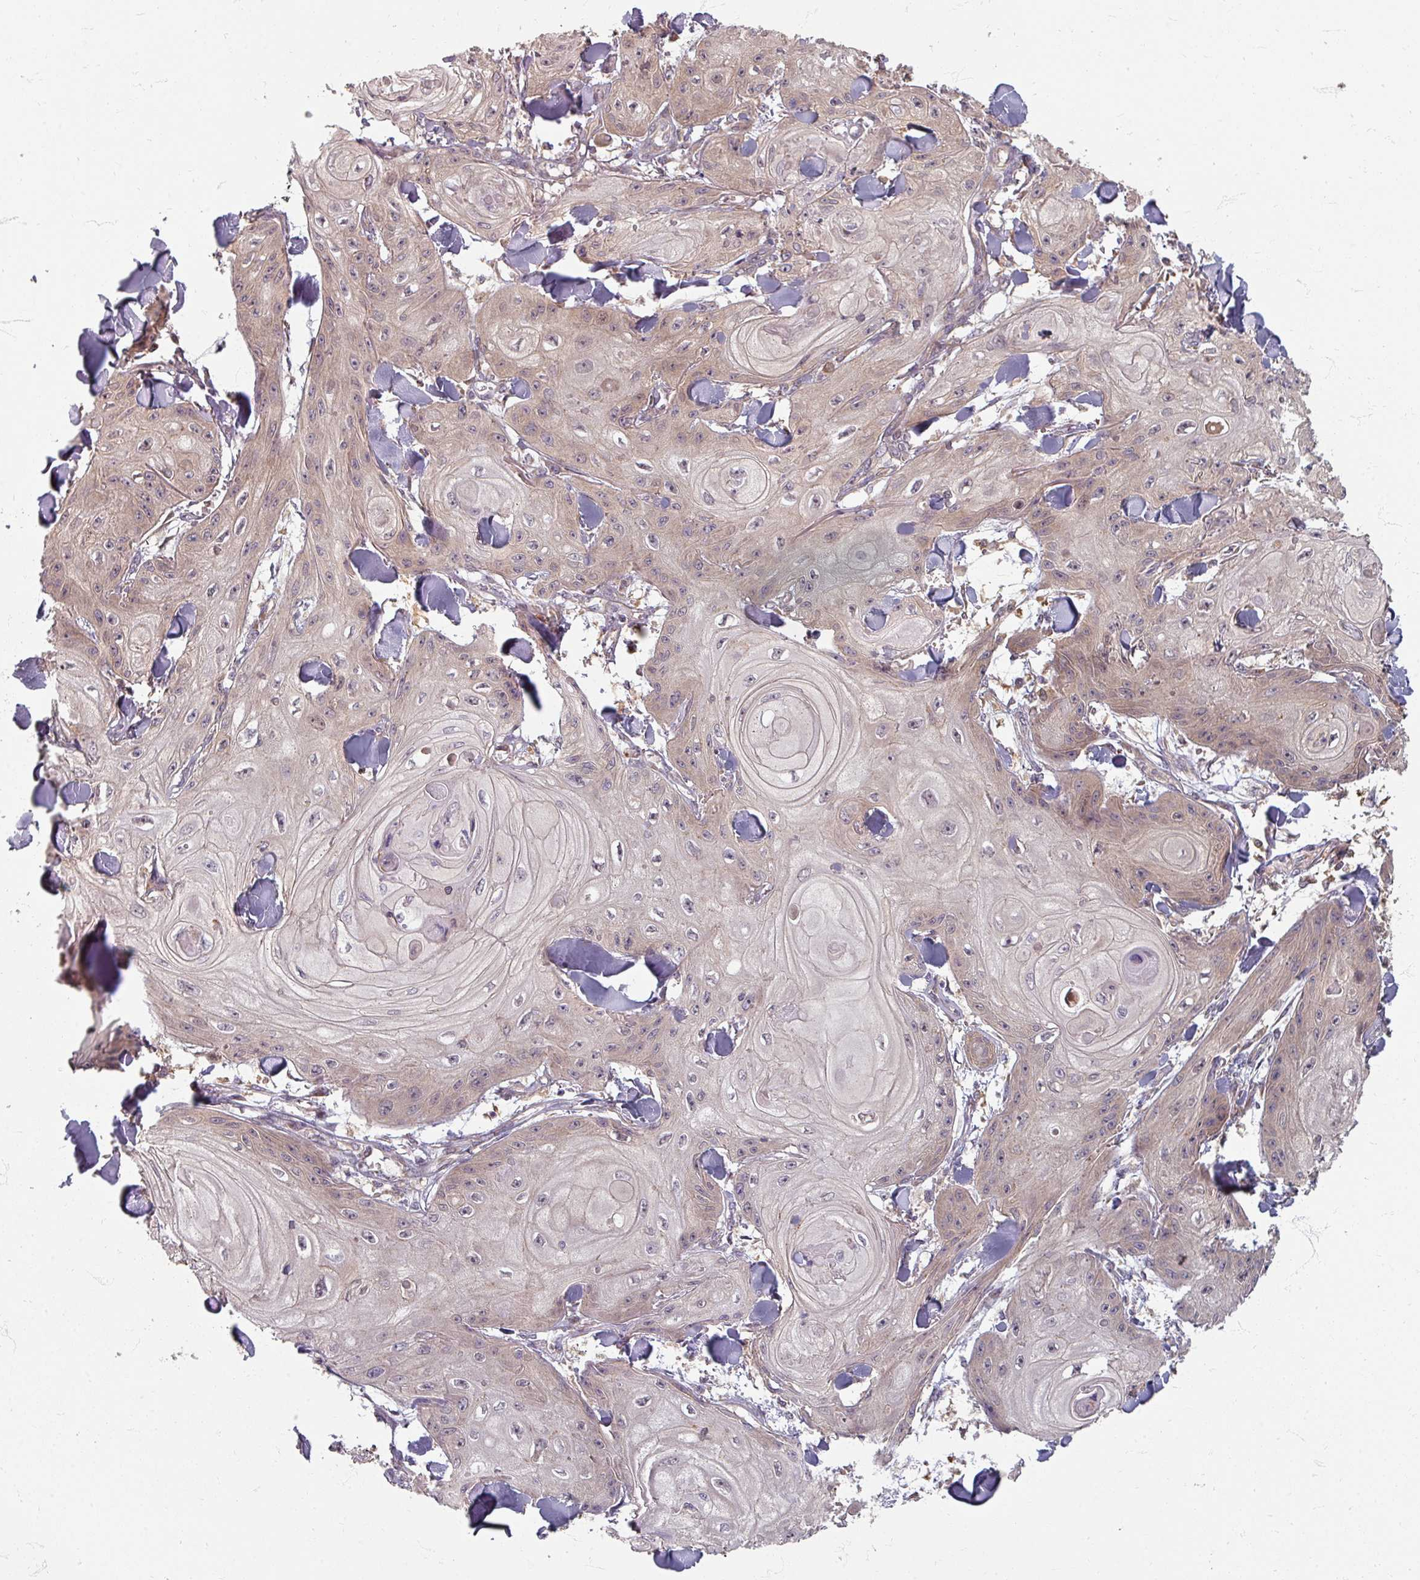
{"staining": {"intensity": "weak", "quantity": "25%-75%", "location": "cytoplasmic/membranous"}, "tissue": "skin cancer", "cell_type": "Tumor cells", "image_type": "cancer", "snomed": [{"axis": "morphology", "description": "Squamous cell carcinoma, NOS"}, {"axis": "topography", "description": "Skin"}], "caption": "IHC of human skin squamous cell carcinoma exhibits low levels of weak cytoplasmic/membranous expression in approximately 25%-75% of tumor cells.", "gene": "STAM", "patient": {"sex": "male", "age": 74}}